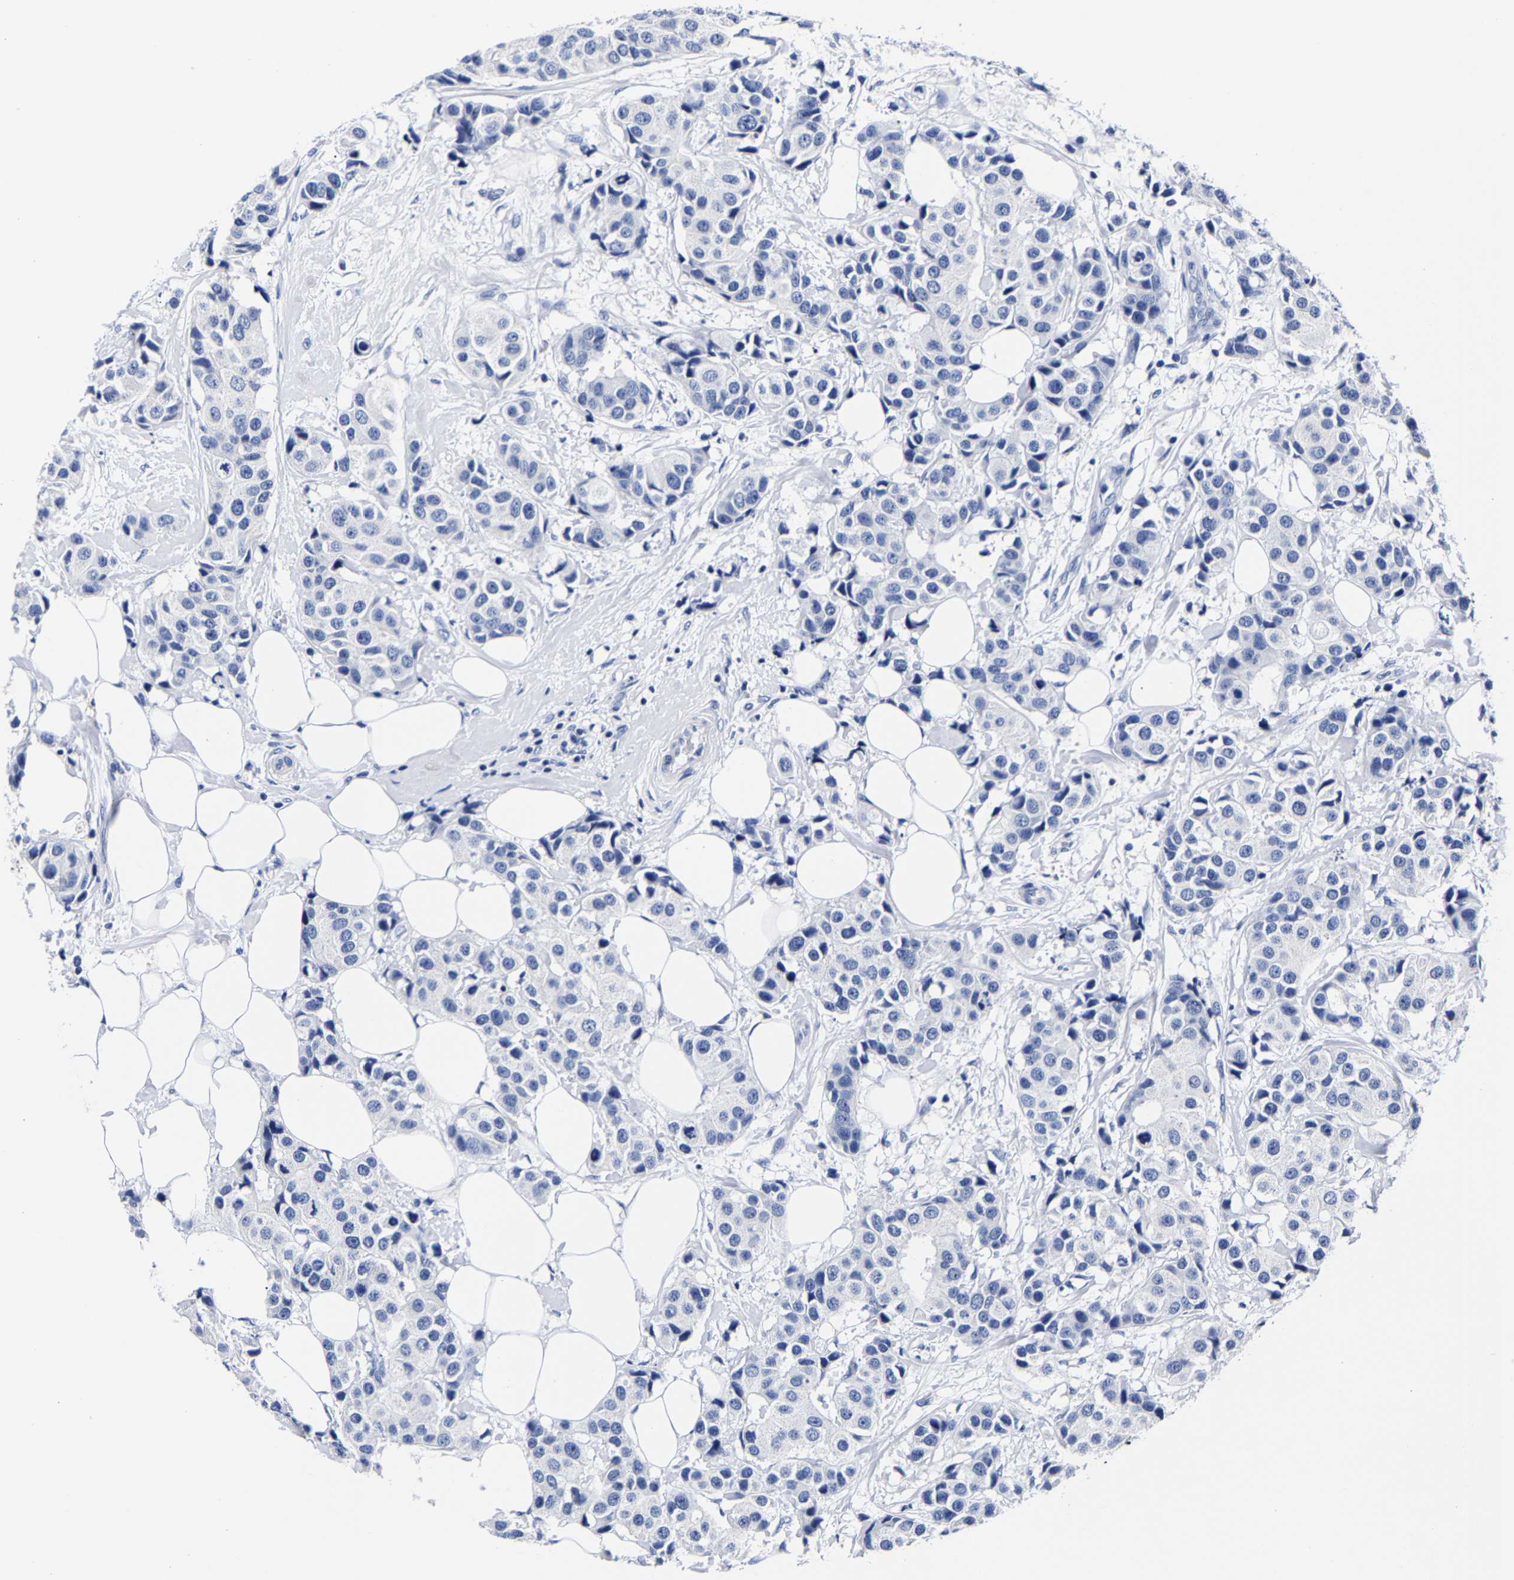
{"staining": {"intensity": "negative", "quantity": "none", "location": "none"}, "tissue": "breast cancer", "cell_type": "Tumor cells", "image_type": "cancer", "snomed": [{"axis": "morphology", "description": "Normal tissue, NOS"}, {"axis": "morphology", "description": "Duct carcinoma"}, {"axis": "topography", "description": "Breast"}], "caption": "DAB (3,3'-diaminobenzidine) immunohistochemical staining of breast infiltrating ductal carcinoma displays no significant staining in tumor cells.", "gene": "CPA2", "patient": {"sex": "female", "age": 39}}